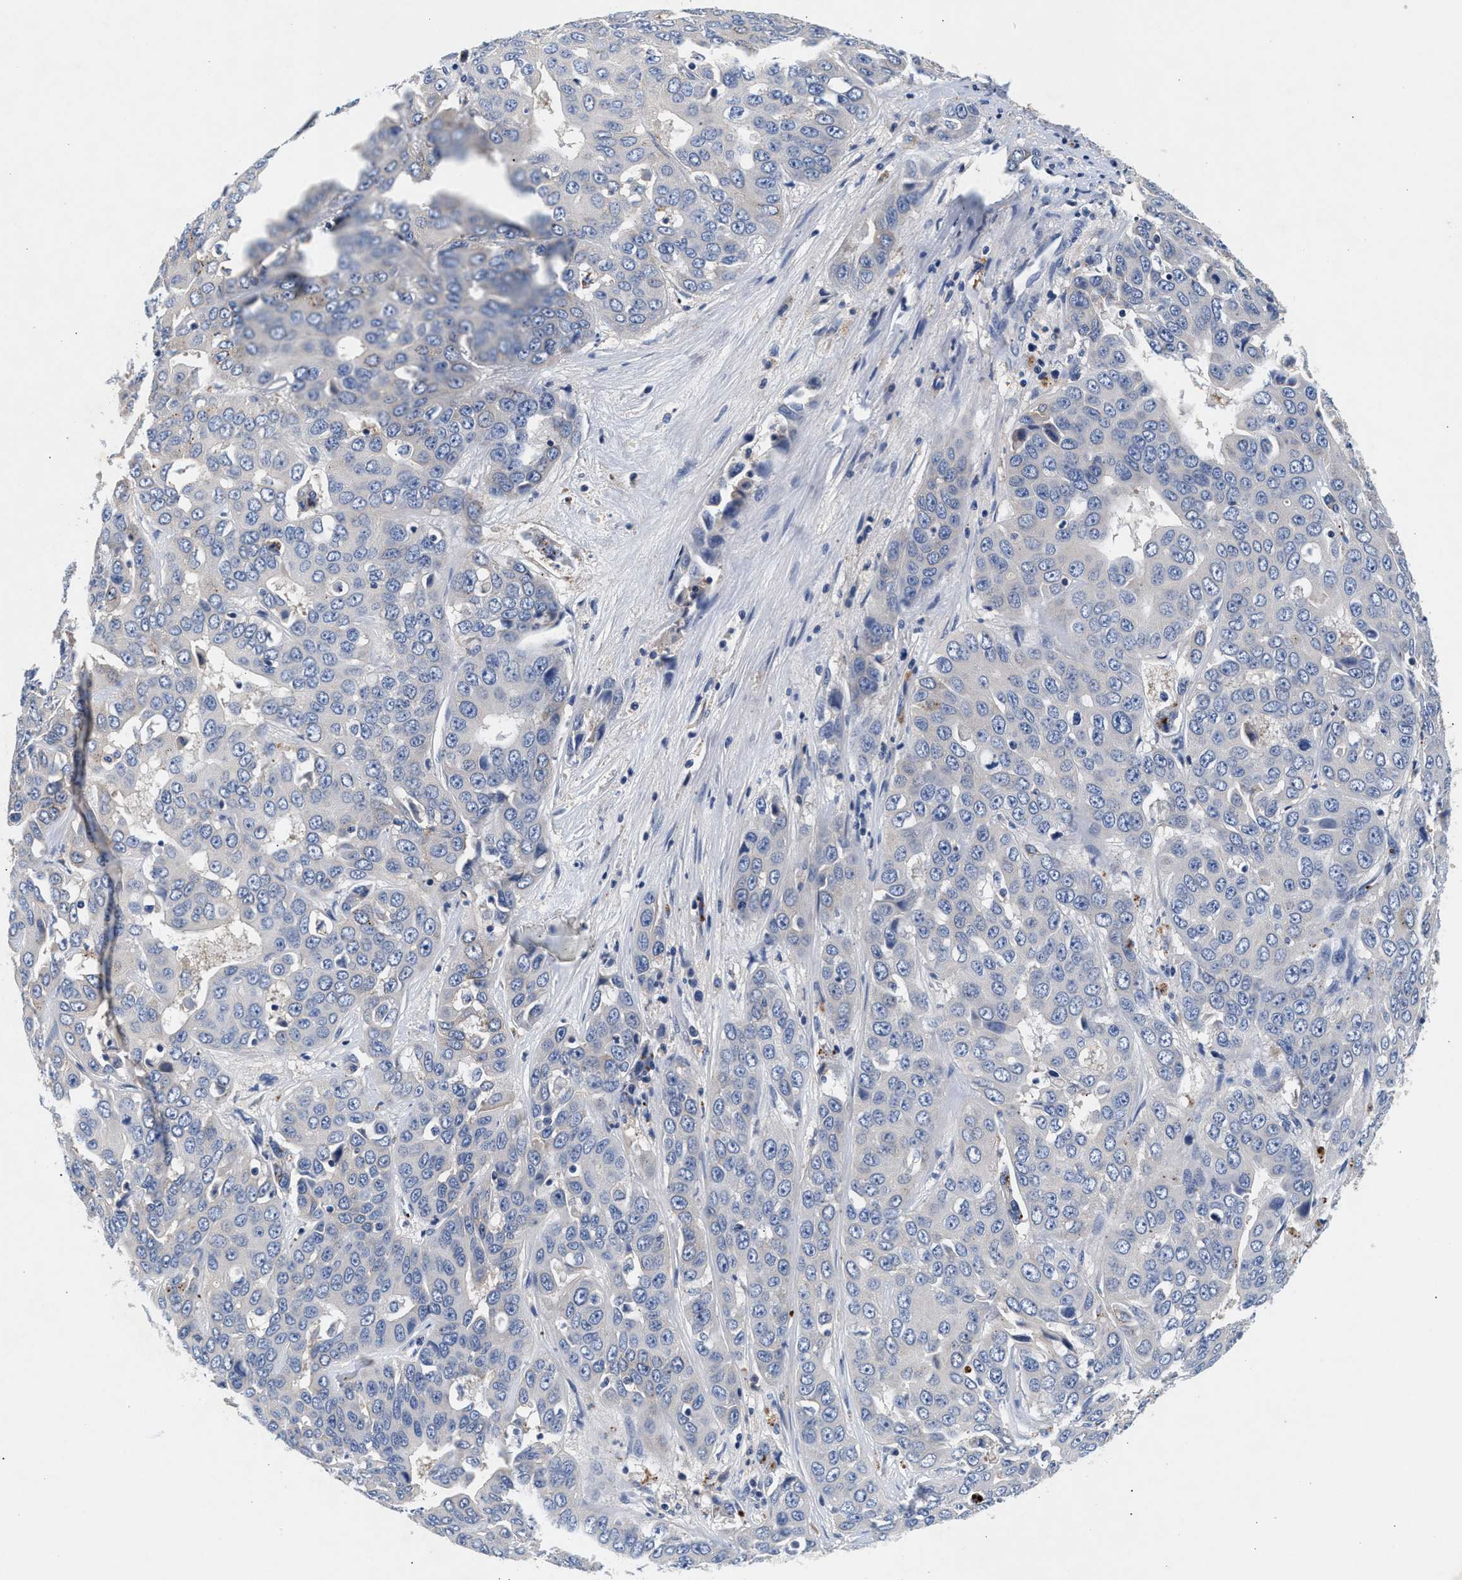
{"staining": {"intensity": "negative", "quantity": "none", "location": "none"}, "tissue": "liver cancer", "cell_type": "Tumor cells", "image_type": "cancer", "snomed": [{"axis": "morphology", "description": "Cholangiocarcinoma"}, {"axis": "topography", "description": "Liver"}], "caption": "DAB immunohistochemical staining of cholangiocarcinoma (liver) shows no significant positivity in tumor cells.", "gene": "GNAI3", "patient": {"sex": "female", "age": 52}}